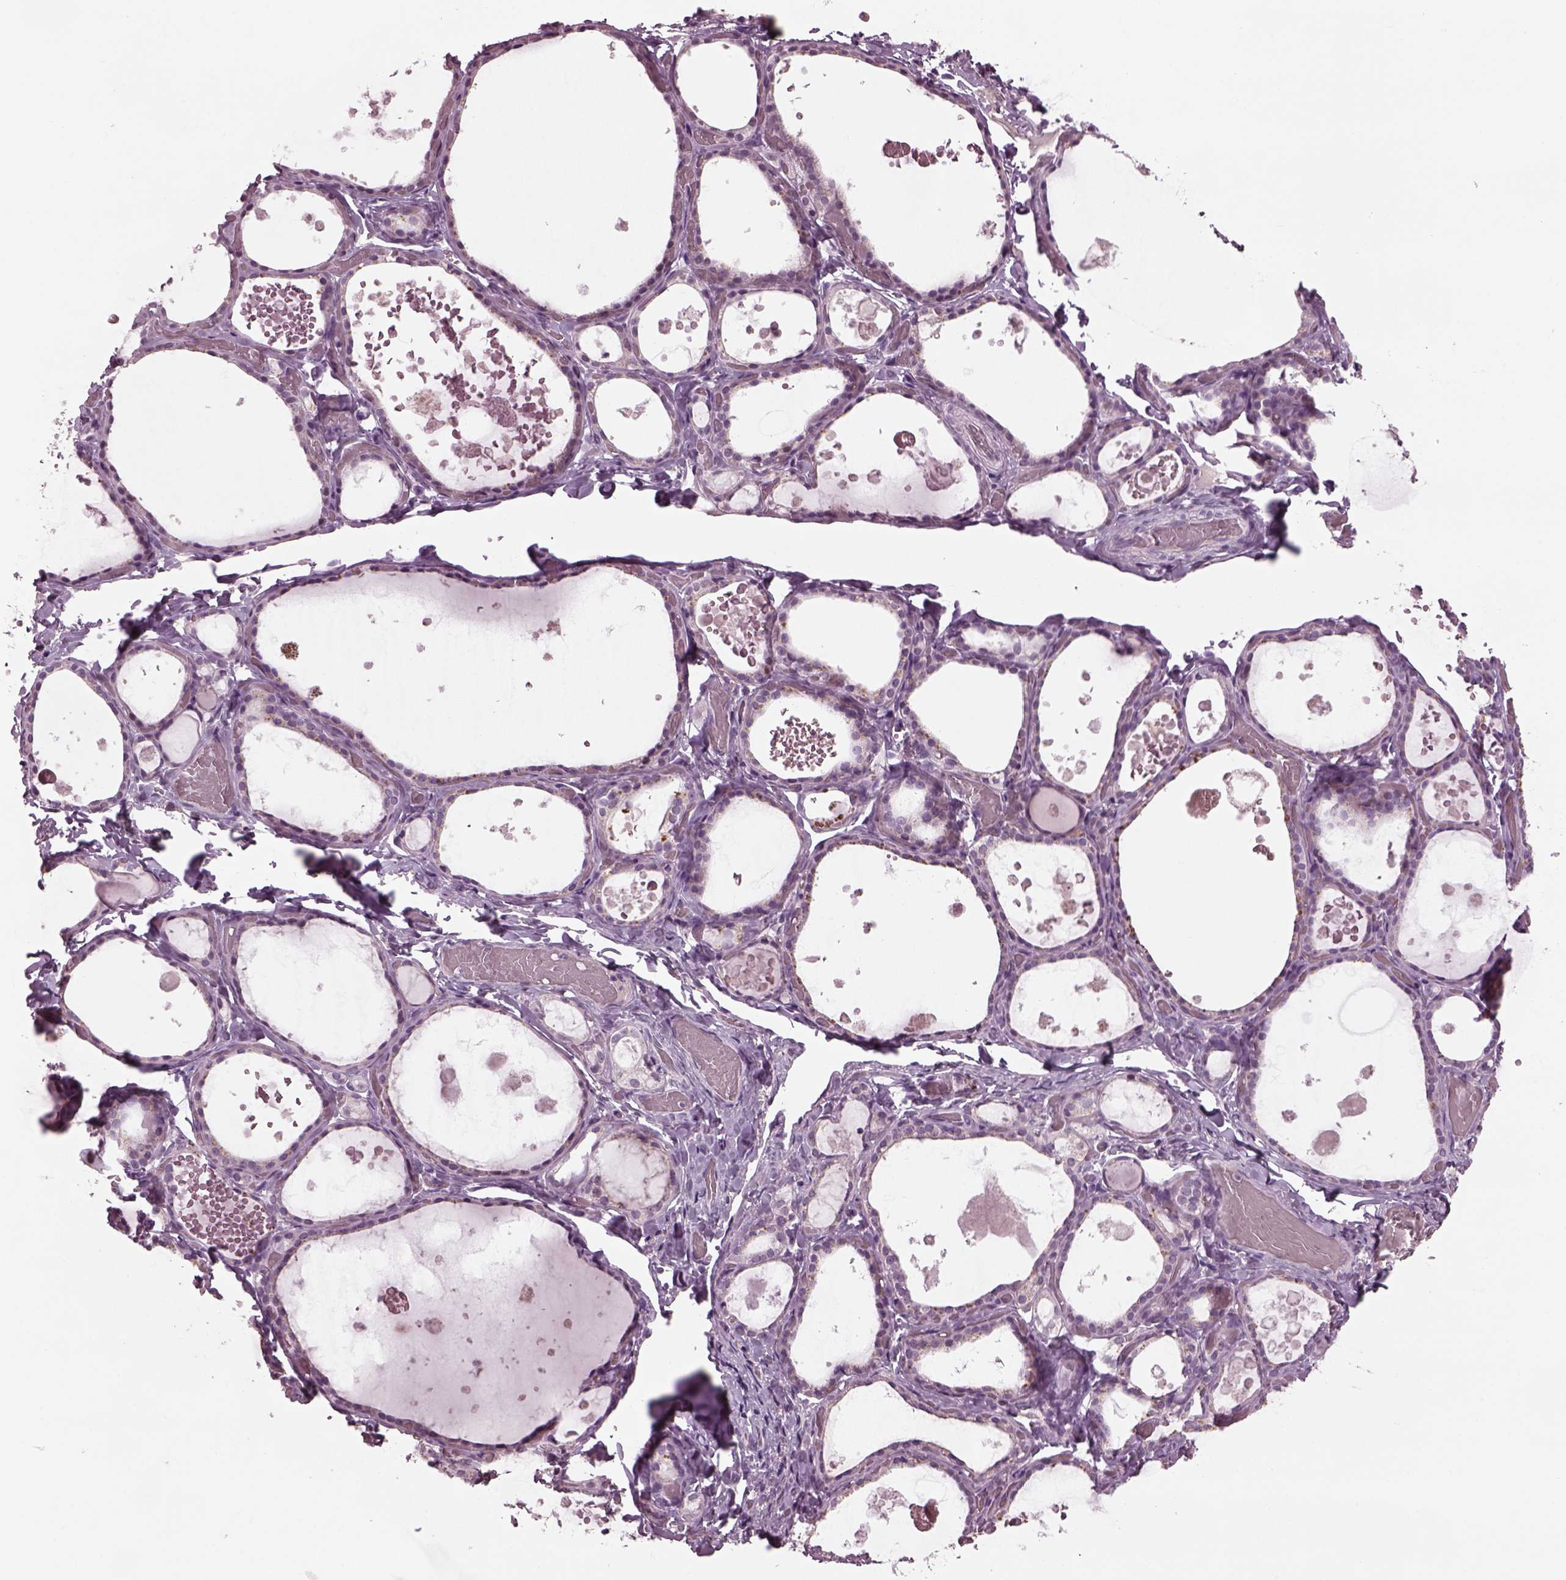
{"staining": {"intensity": "negative", "quantity": "none", "location": "none"}, "tissue": "thyroid gland", "cell_type": "Glandular cells", "image_type": "normal", "snomed": [{"axis": "morphology", "description": "Normal tissue, NOS"}, {"axis": "topography", "description": "Thyroid gland"}], "caption": "High power microscopy photomicrograph of an immunohistochemistry photomicrograph of normal thyroid gland, revealing no significant staining in glandular cells.", "gene": "CLCN4", "patient": {"sex": "female", "age": 56}}